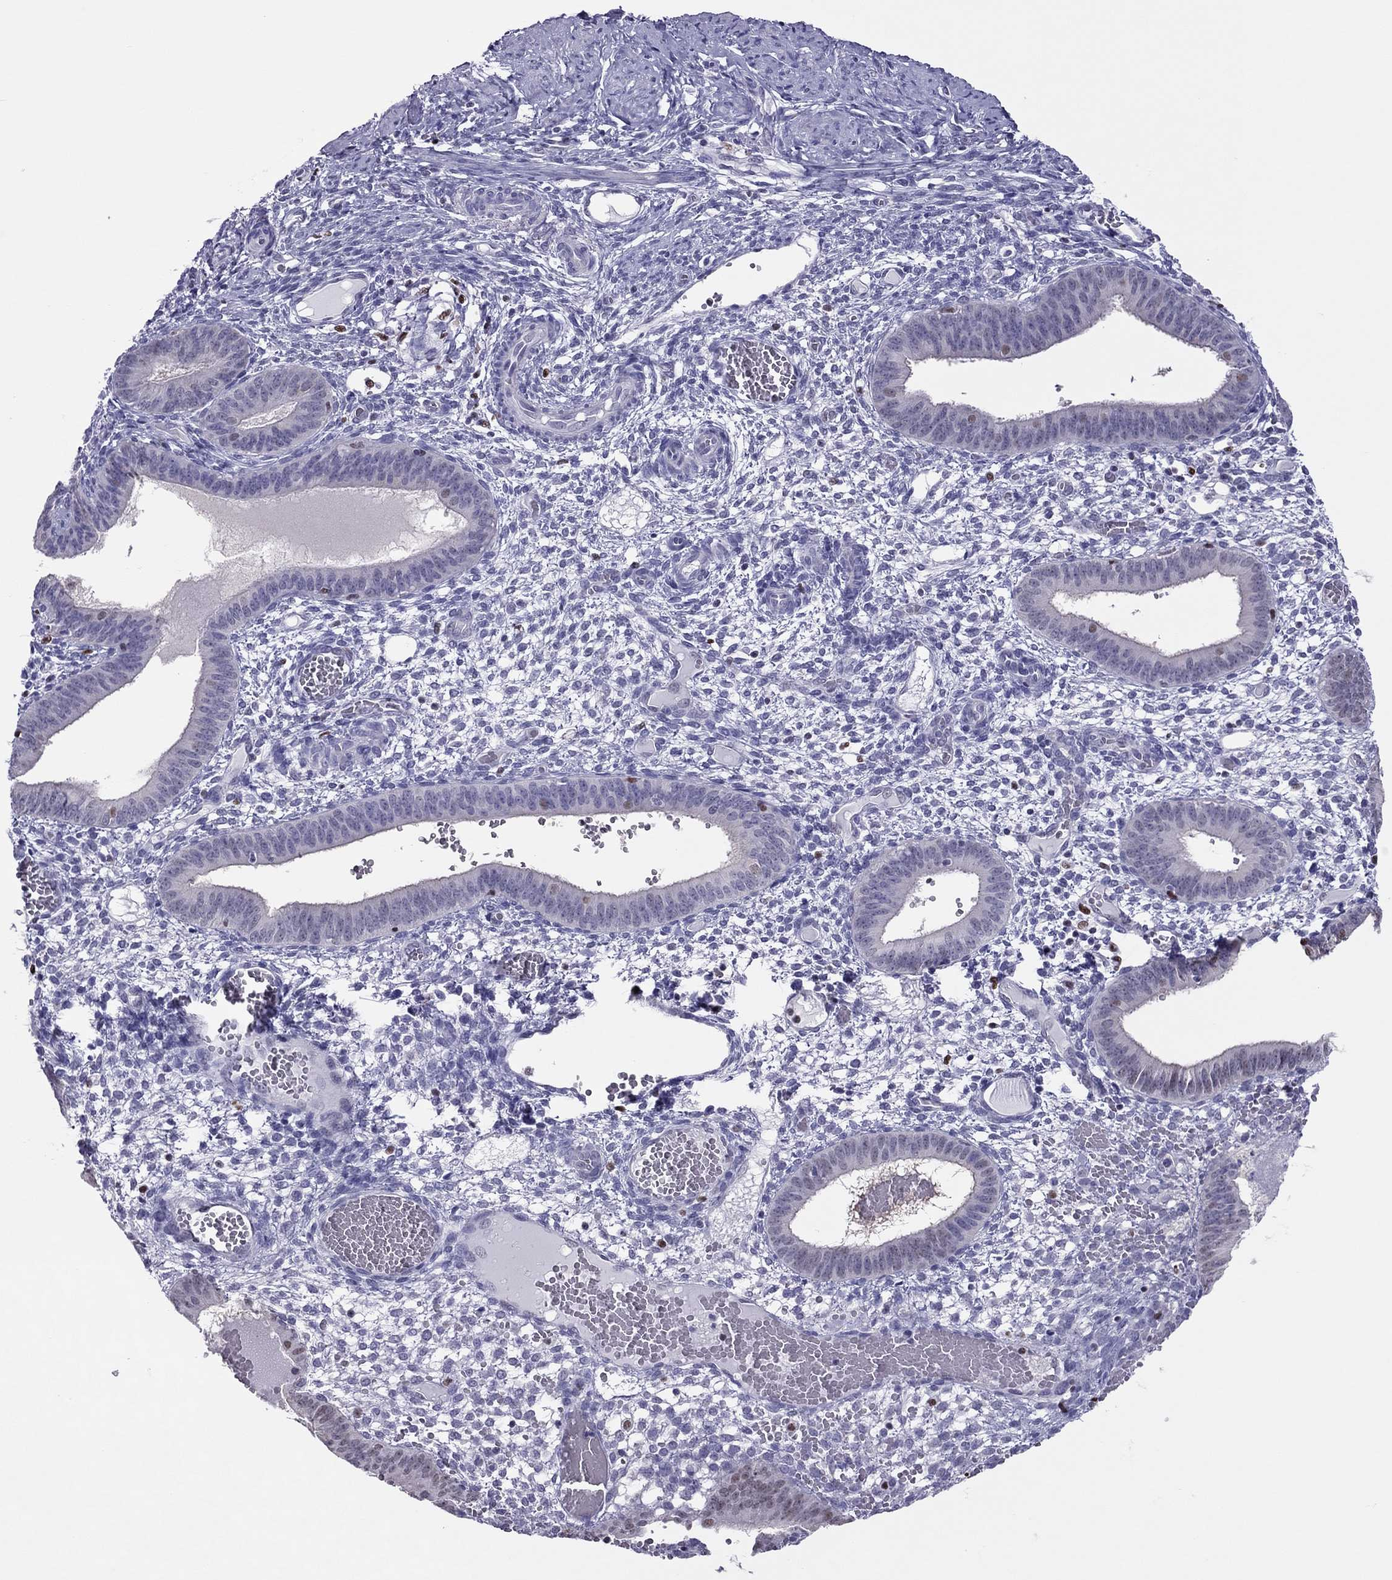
{"staining": {"intensity": "negative", "quantity": "none", "location": "none"}, "tissue": "endometrium", "cell_type": "Cells in endometrial stroma", "image_type": "normal", "snomed": [{"axis": "morphology", "description": "Normal tissue, NOS"}, {"axis": "topography", "description": "Endometrium"}], "caption": "A histopathology image of endometrium stained for a protein shows no brown staining in cells in endometrial stroma.", "gene": "SPINT3", "patient": {"sex": "female", "age": 42}}